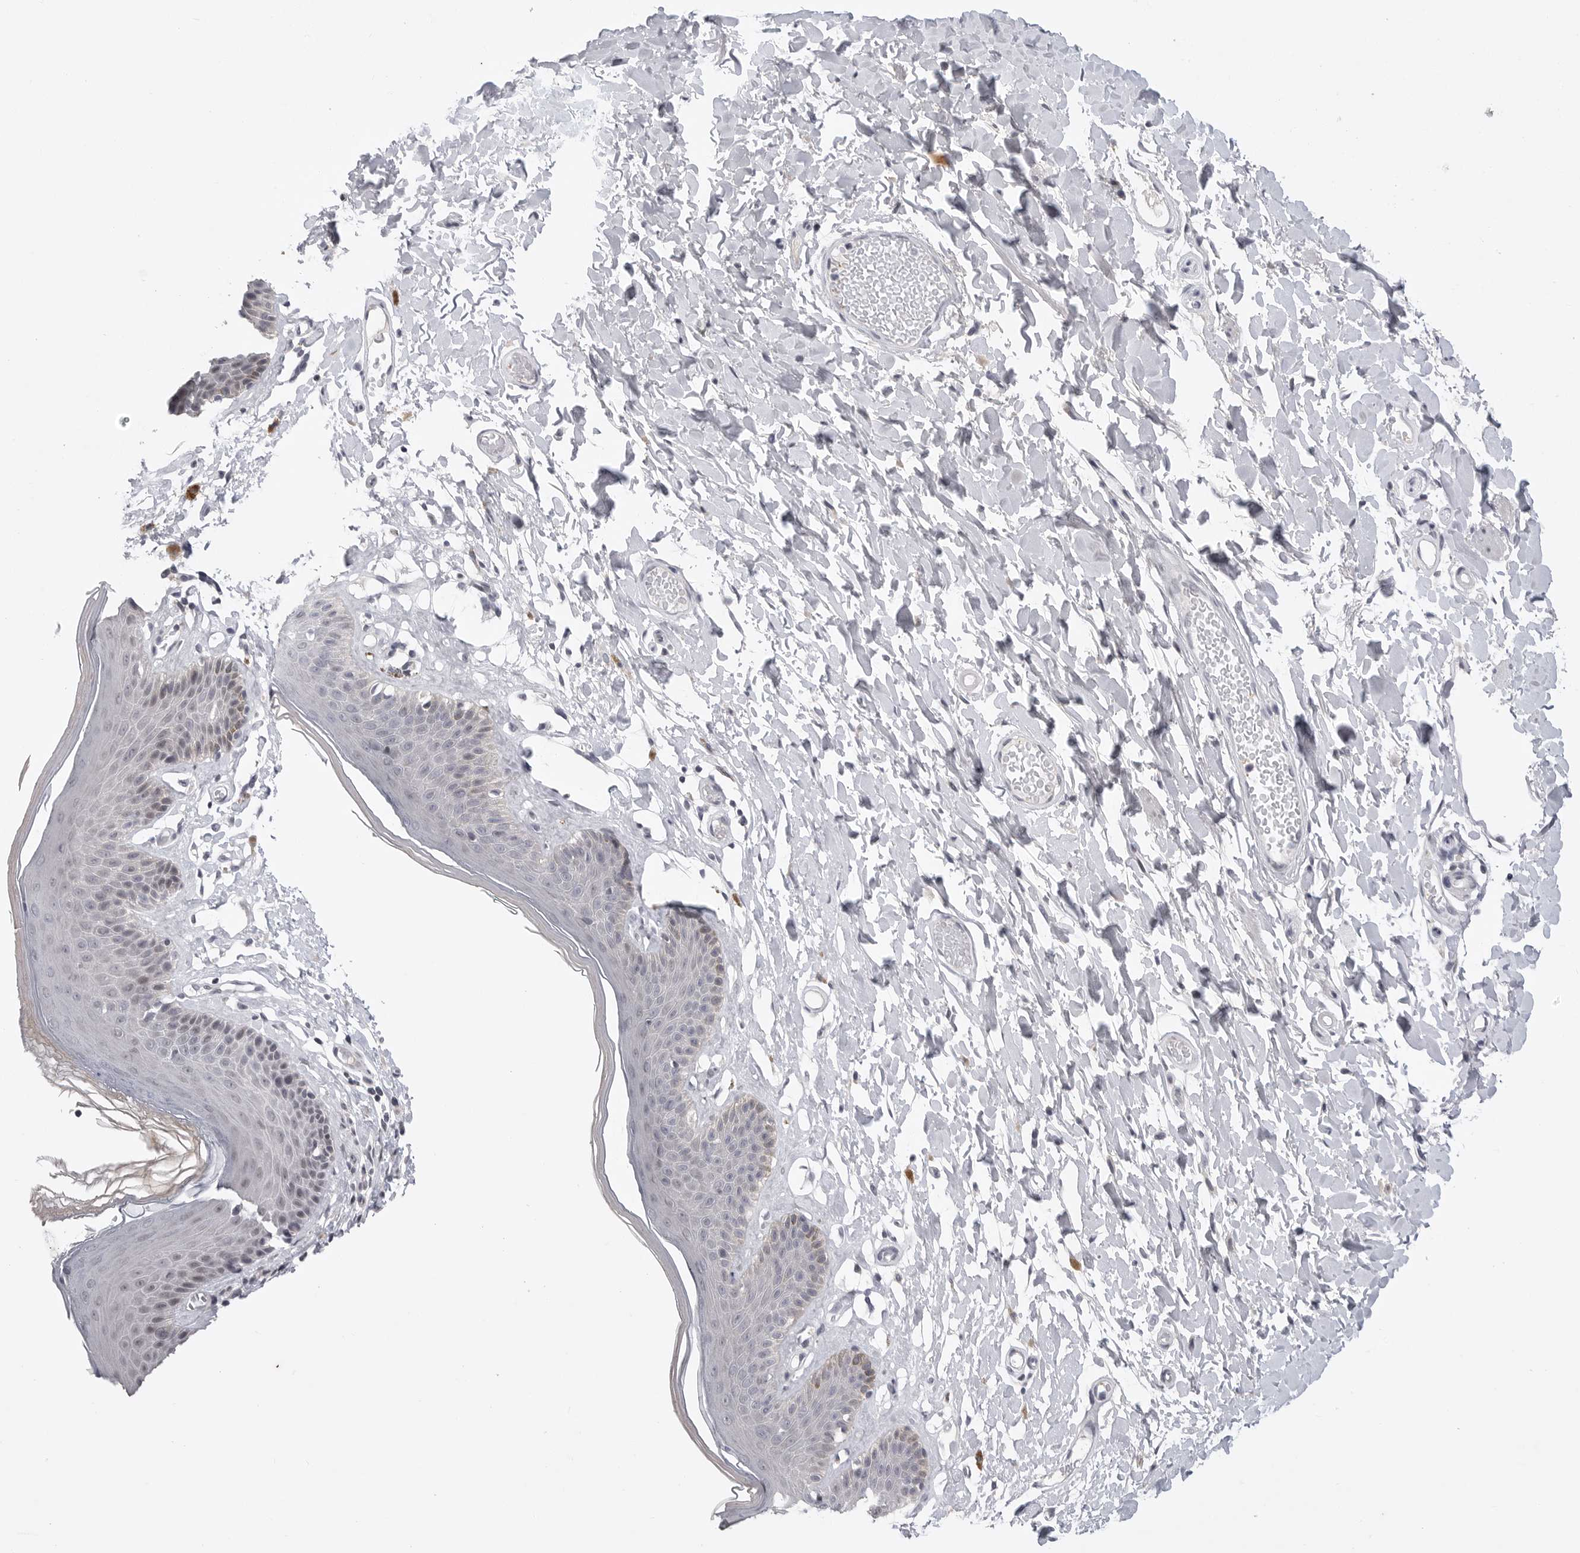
{"staining": {"intensity": "weak", "quantity": "<25%", "location": "nuclear"}, "tissue": "skin", "cell_type": "Epidermal cells", "image_type": "normal", "snomed": [{"axis": "morphology", "description": "Normal tissue, NOS"}, {"axis": "topography", "description": "Vulva"}], "caption": "DAB immunohistochemical staining of normal skin reveals no significant positivity in epidermal cells.", "gene": "FBXO43", "patient": {"sex": "female", "age": 73}}